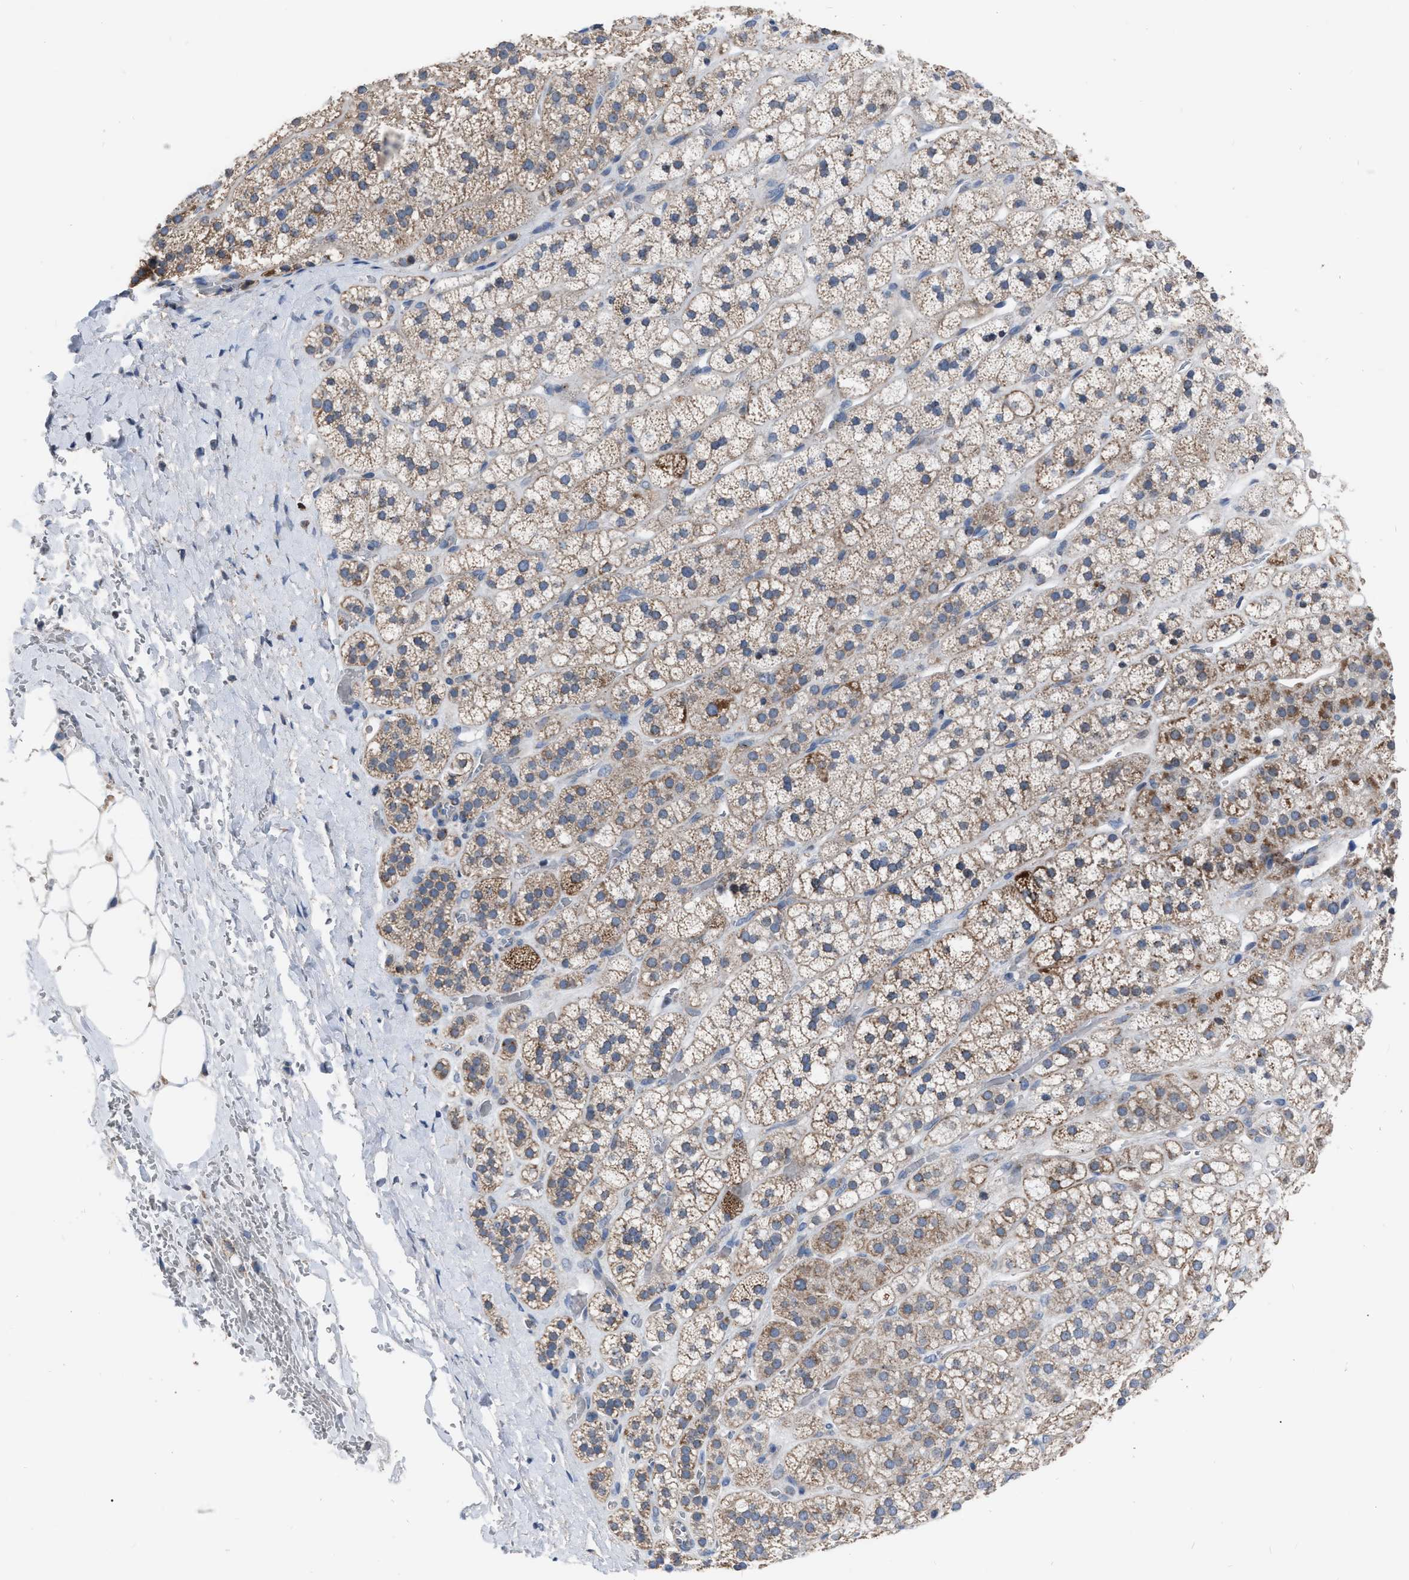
{"staining": {"intensity": "moderate", "quantity": ">75%", "location": "cytoplasmic/membranous"}, "tissue": "adrenal gland", "cell_type": "Glandular cells", "image_type": "normal", "snomed": [{"axis": "morphology", "description": "Normal tissue, NOS"}, {"axis": "topography", "description": "Adrenal gland"}], "caption": "Immunohistochemistry photomicrograph of unremarkable adrenal gland: adrenal gland stained using immunohistochemistry shows medium levels of moderate protein expression localized specifically in the cytoplasmic/membranous of glandular cells, appearing as a cytoplasmic/membranous brown color.", "gene": "DDX56", "patient": {"sex": "male", "age": 56}}